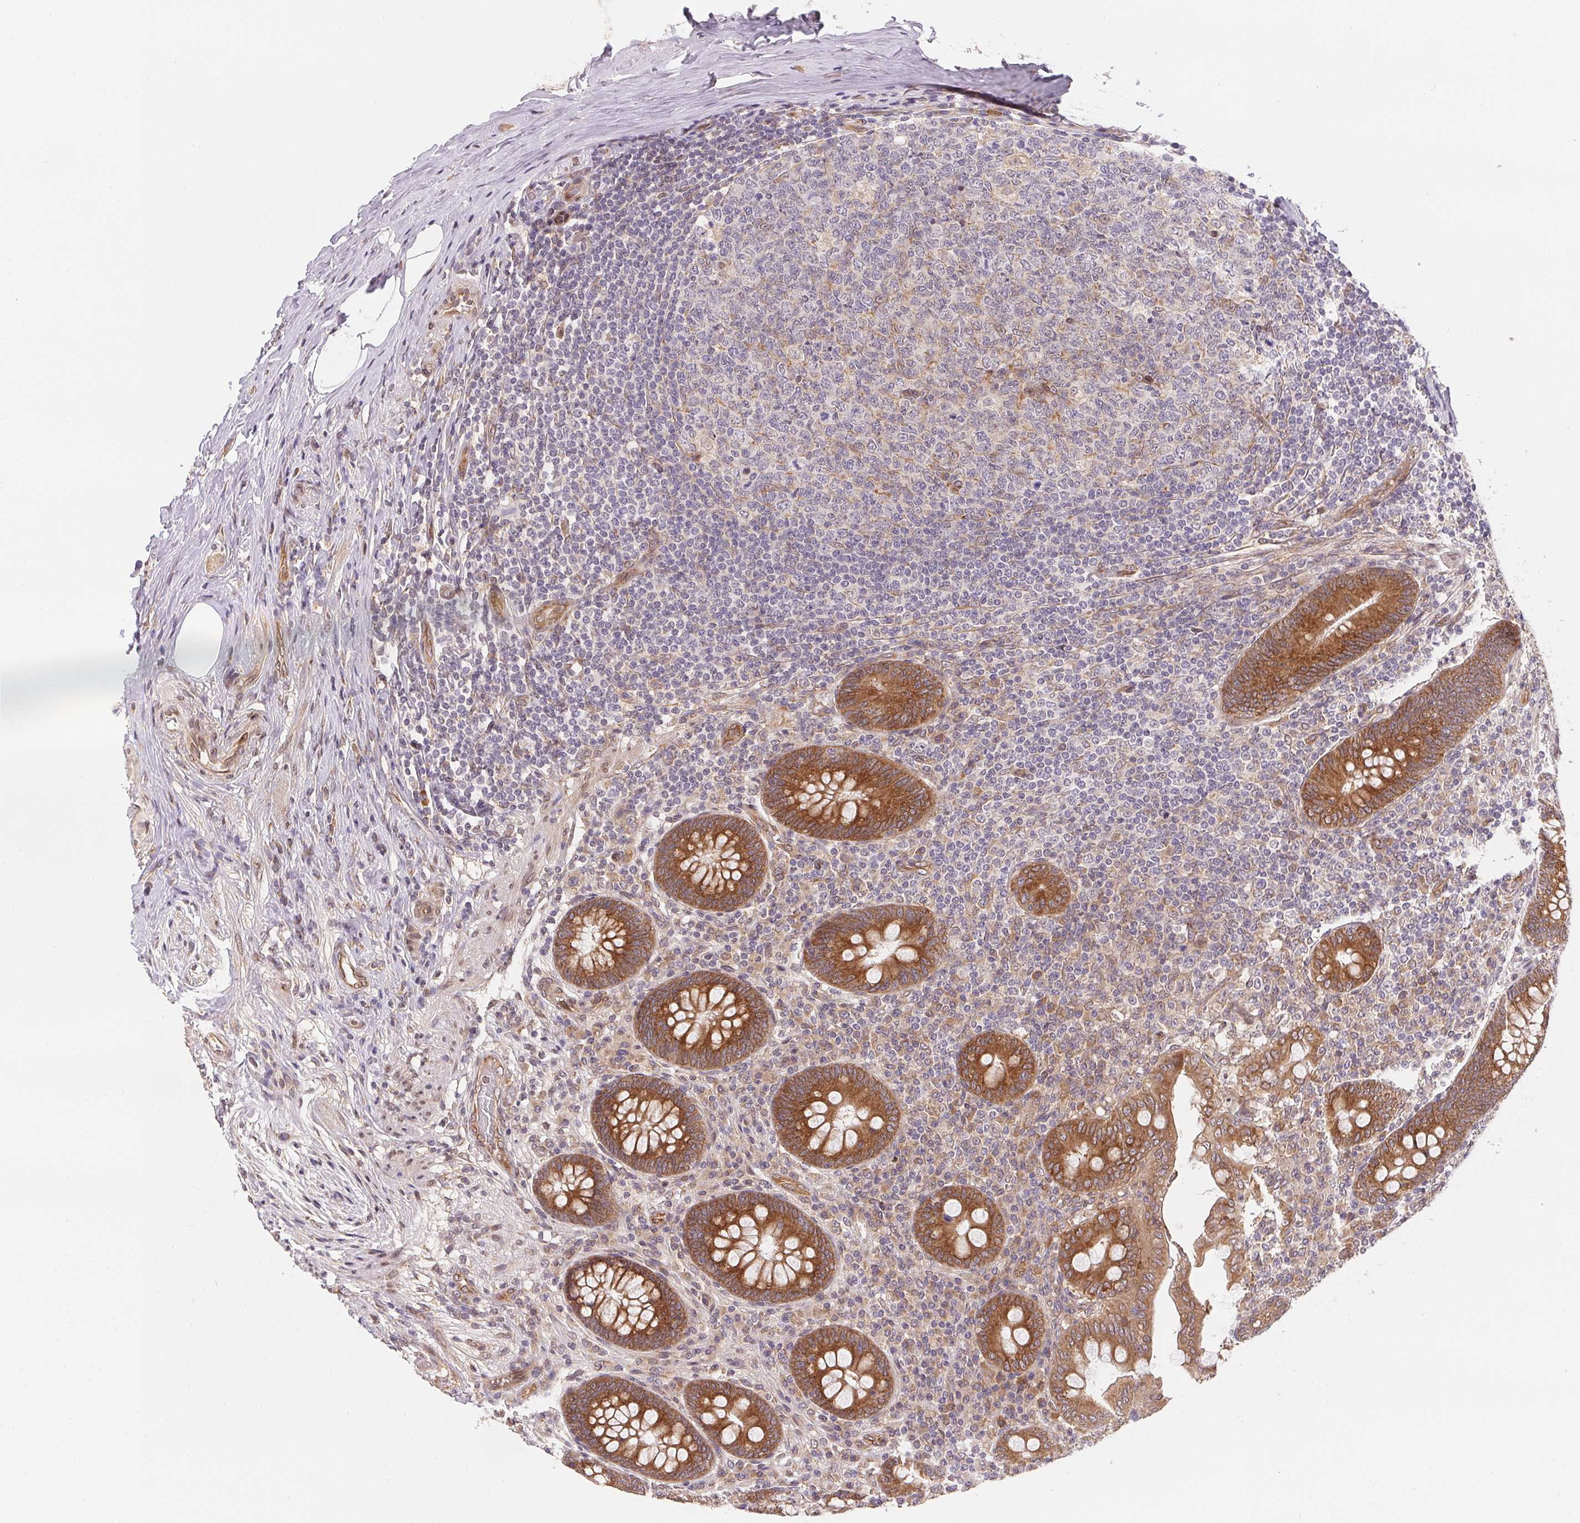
{"staining": {"intensity": "strong", "quantity": ">75%", "location": "cytoplasmic/membranous"}, "tissue": "appendix", "cell_type": "Glandular cells", "image_type": "normal", "snomed": [{"axis": "morphology", "description": "Normal tissue, NOS"}, {"axis": "topography", "description": "Appendix"}], "caption": "Unremarkable appendix displays strong cytoplasmic/membranous staining in about >75% of glandular cells.", "gene": "EI24", "patient": {"sex": "male", "age": 71}}